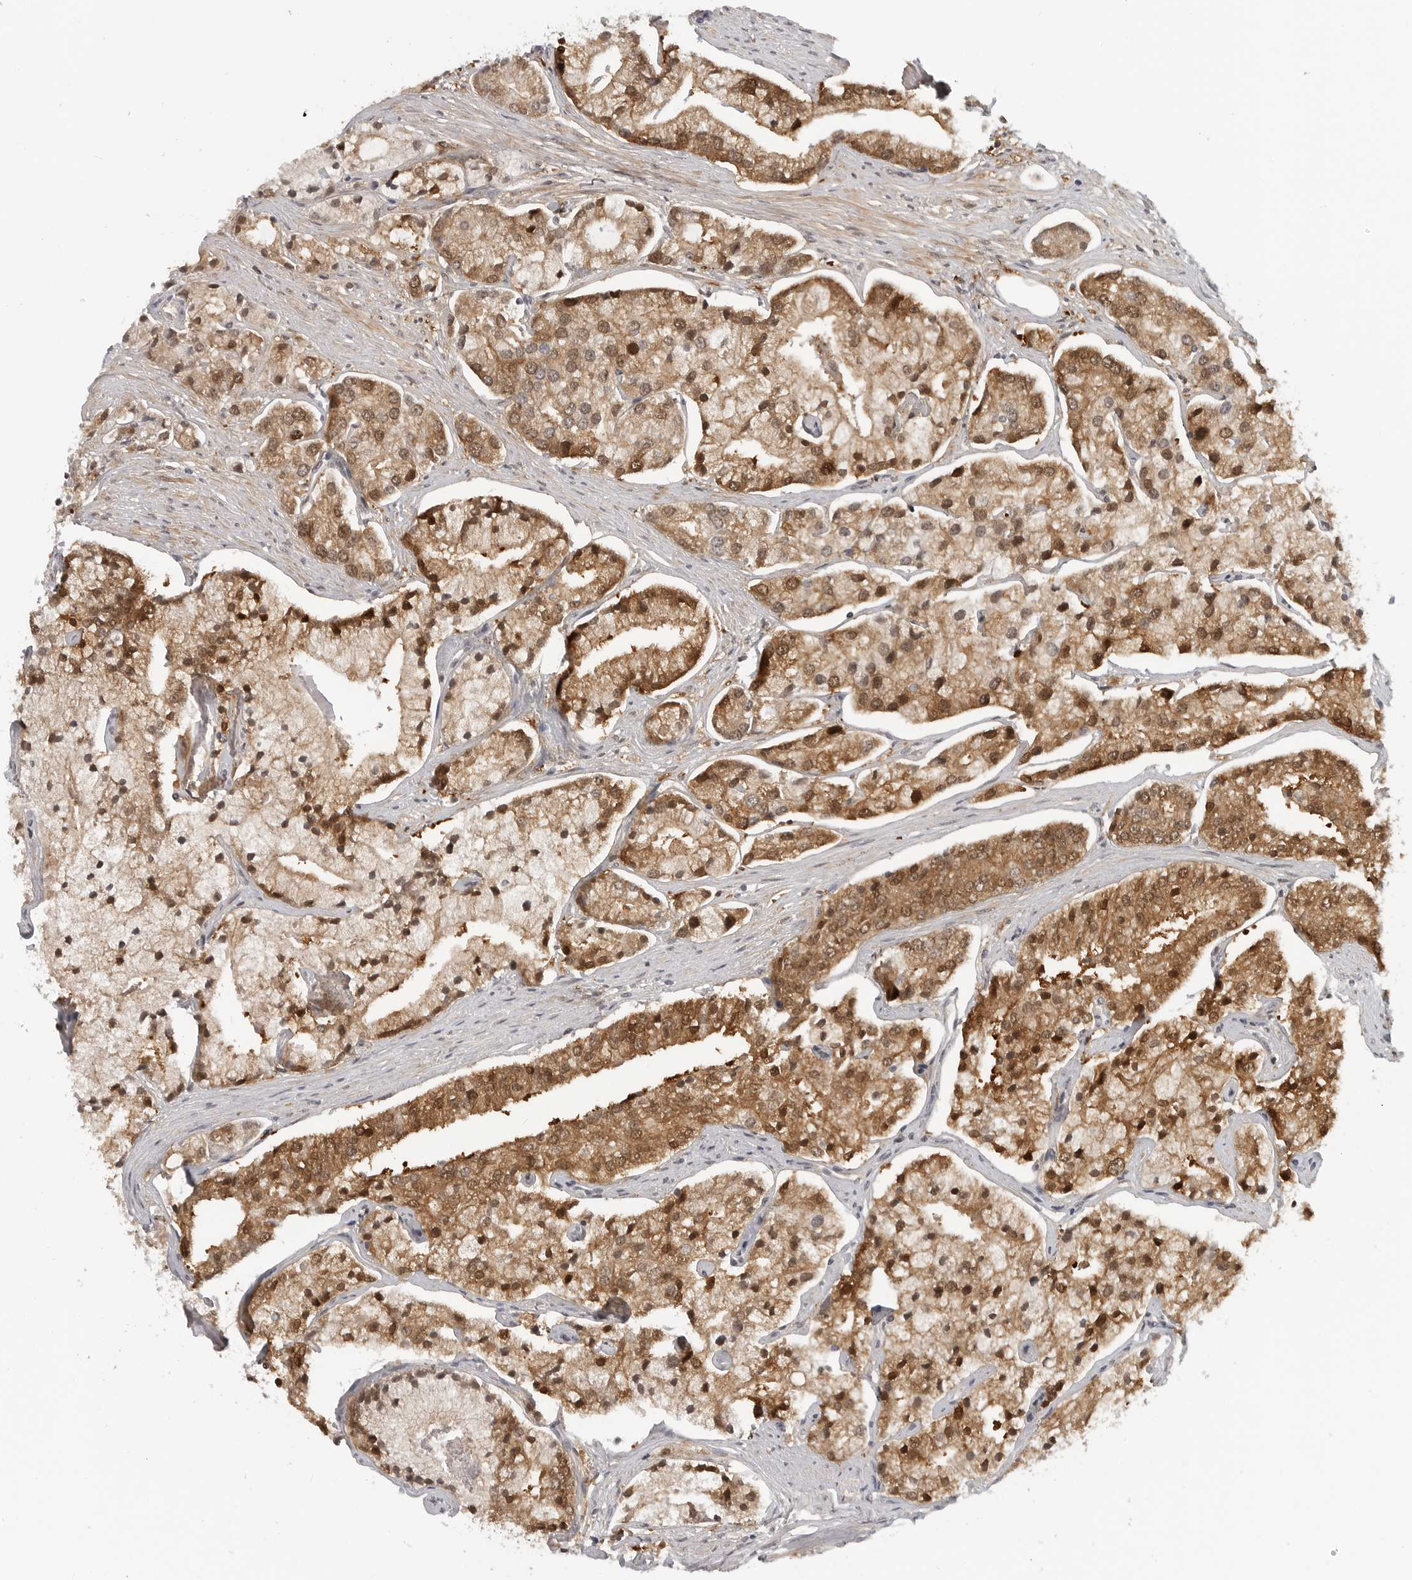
{"staining": {"intensity": "moderate", "quantity": ">75%", "location": "cytoplasmic/membranous,nuclear"}, "tissue": "prostate cancer", "cell_type": "Tumor cells", "image_type": "cancer", "snomed": [{"axis": "morphology", "description": "Adenocarcinoma, High grade"}, {"axis": "topography", "description": "Prostate"}], "caption": "Prostate cancer (adenocarcinoma (high-grade)) stained with DAB immunohistochemistry (IHC) exhibits medium levels of moderate cytoplasmic/membranous and nuclear positivity in approximately >75% of tumor cells. Using DAB (brown) and hematoxylin (blue) stains, captured at high magnification using brightfield microscopy.", "gene": "CTIF", "patient": {"sex": "male", "age": 50}}